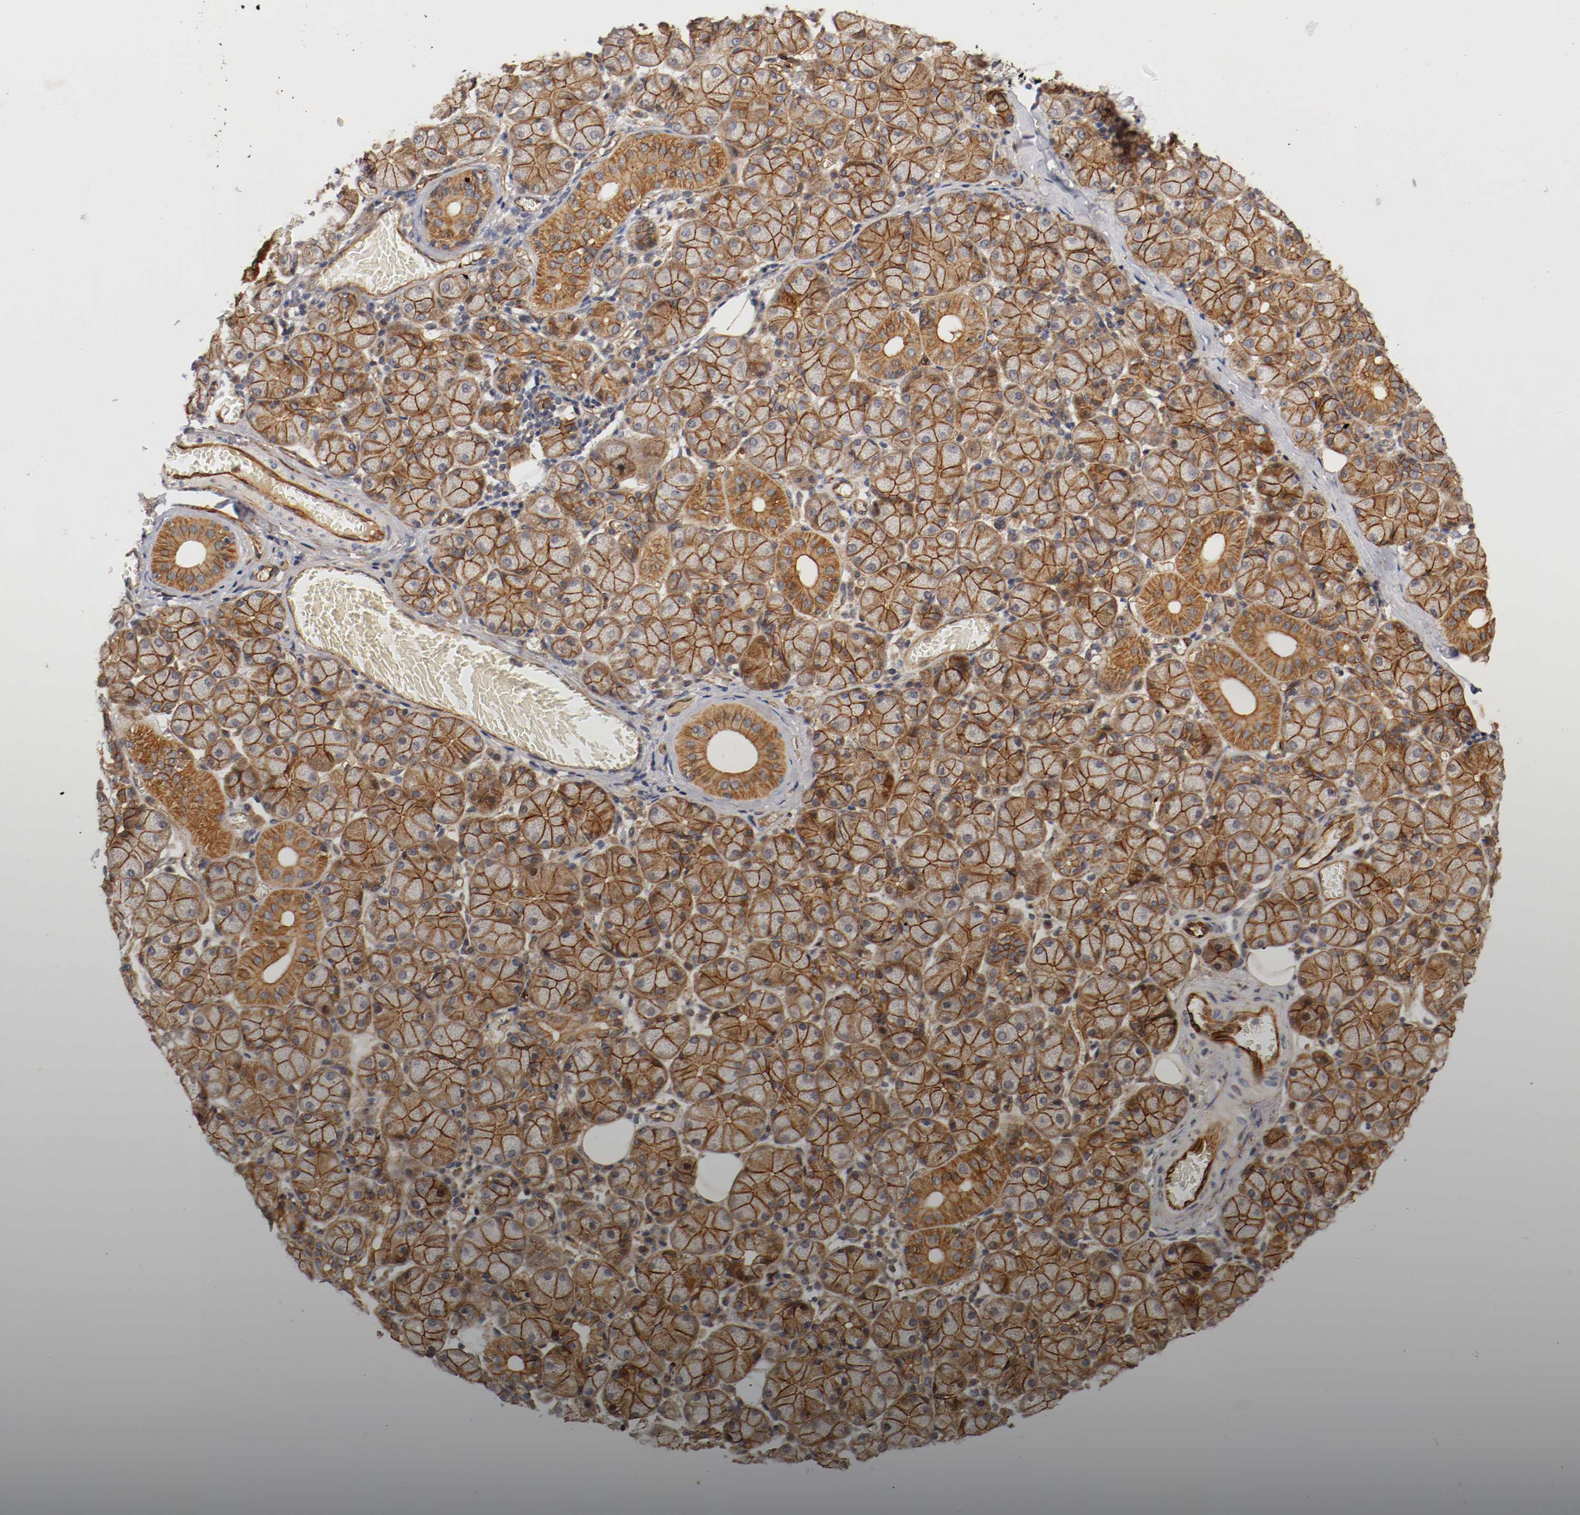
{"staining": {"intensity": "strong", "quantity": ">75%", "location": "cytoplasmic/membranous"}, "tissue": "salivary gland", "cell_type": "Glandular cells", "image_type": "normal", "snomed": [{"axis": "morphology", "description": "Normal tissue, NOS"}, {"axis": "topography", "description": "Salivary gland"}], "caption": "Salivary gland was stained to show a protein in brown. There is high levels of strong cytoplasmic/membranous positivity in about >75% of glandular cells. The staining was performed using DAB (3,3'-diaminobenzidine) to visualize the protein expression in brown, while the nuclei were stained in blue with hematoxylin (Magnification: 20x).", "gene": "TYK2", "patient": {"sex": "female", "age": 24}}